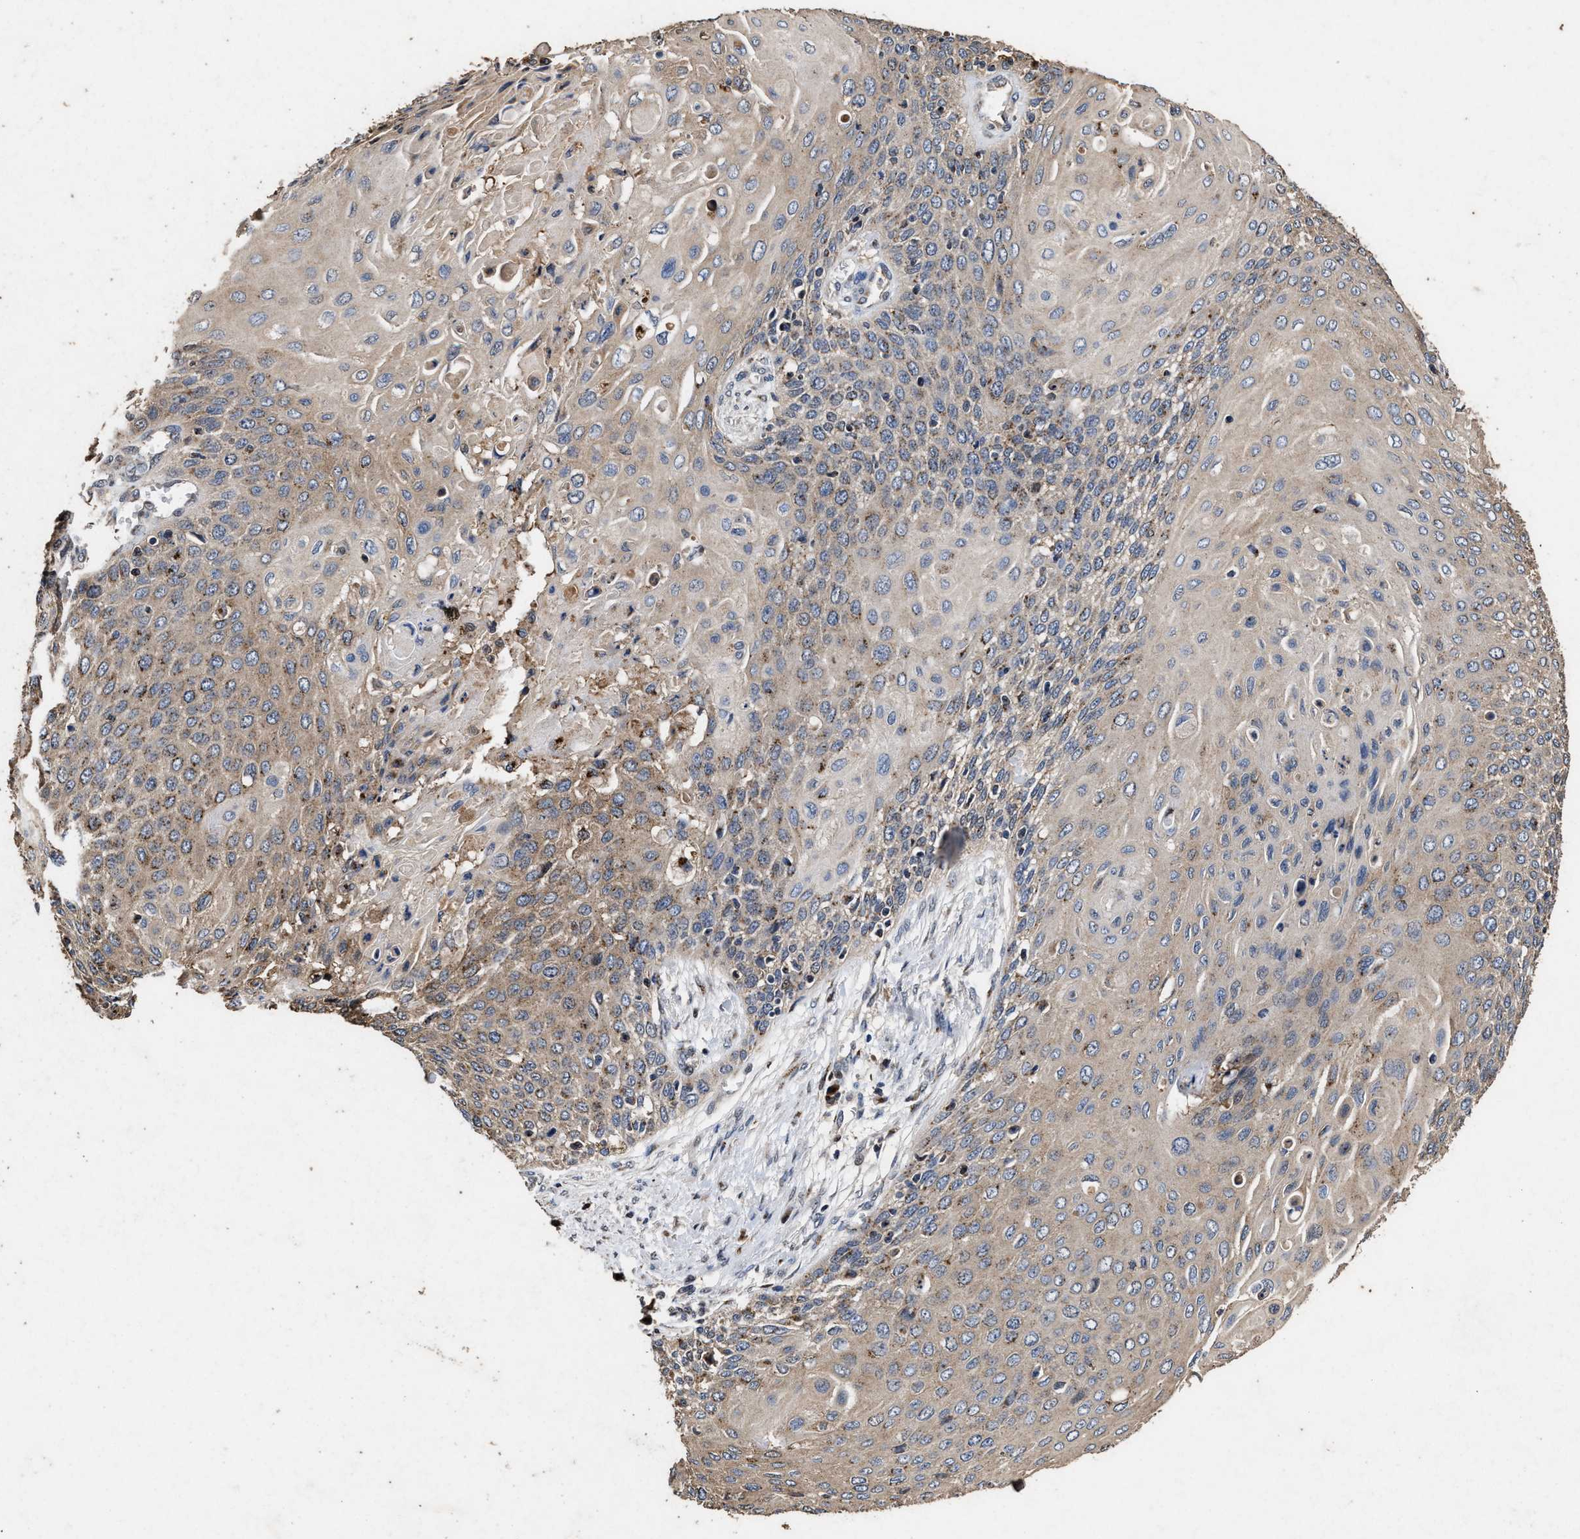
{"staining": {"intensity": "moderate", "quantity": "25%-75%", "location": "cytoplasmic/membranous"}, "tissue": "cervical cancer", "cell_type": "Tumor cells", "image_type": "cancer", "snomed": [{"axis": "morphology", "description": "Squamous cell carcinoma, NOS"}, {"axis": "topography", "description": "Cervix"}], "caption": "Immunohistochemical staining of human cervical cancer shows moderate cytoplasmic/membranous protein staining in approximately 25%-75% of tumor cells. (DAB (3,3'-diaminobenzidine) IHC, brown staining for protein, blue staining for nuclei).", "gene": "TPST2", "patient": {"sex": "female", "age": 39}}